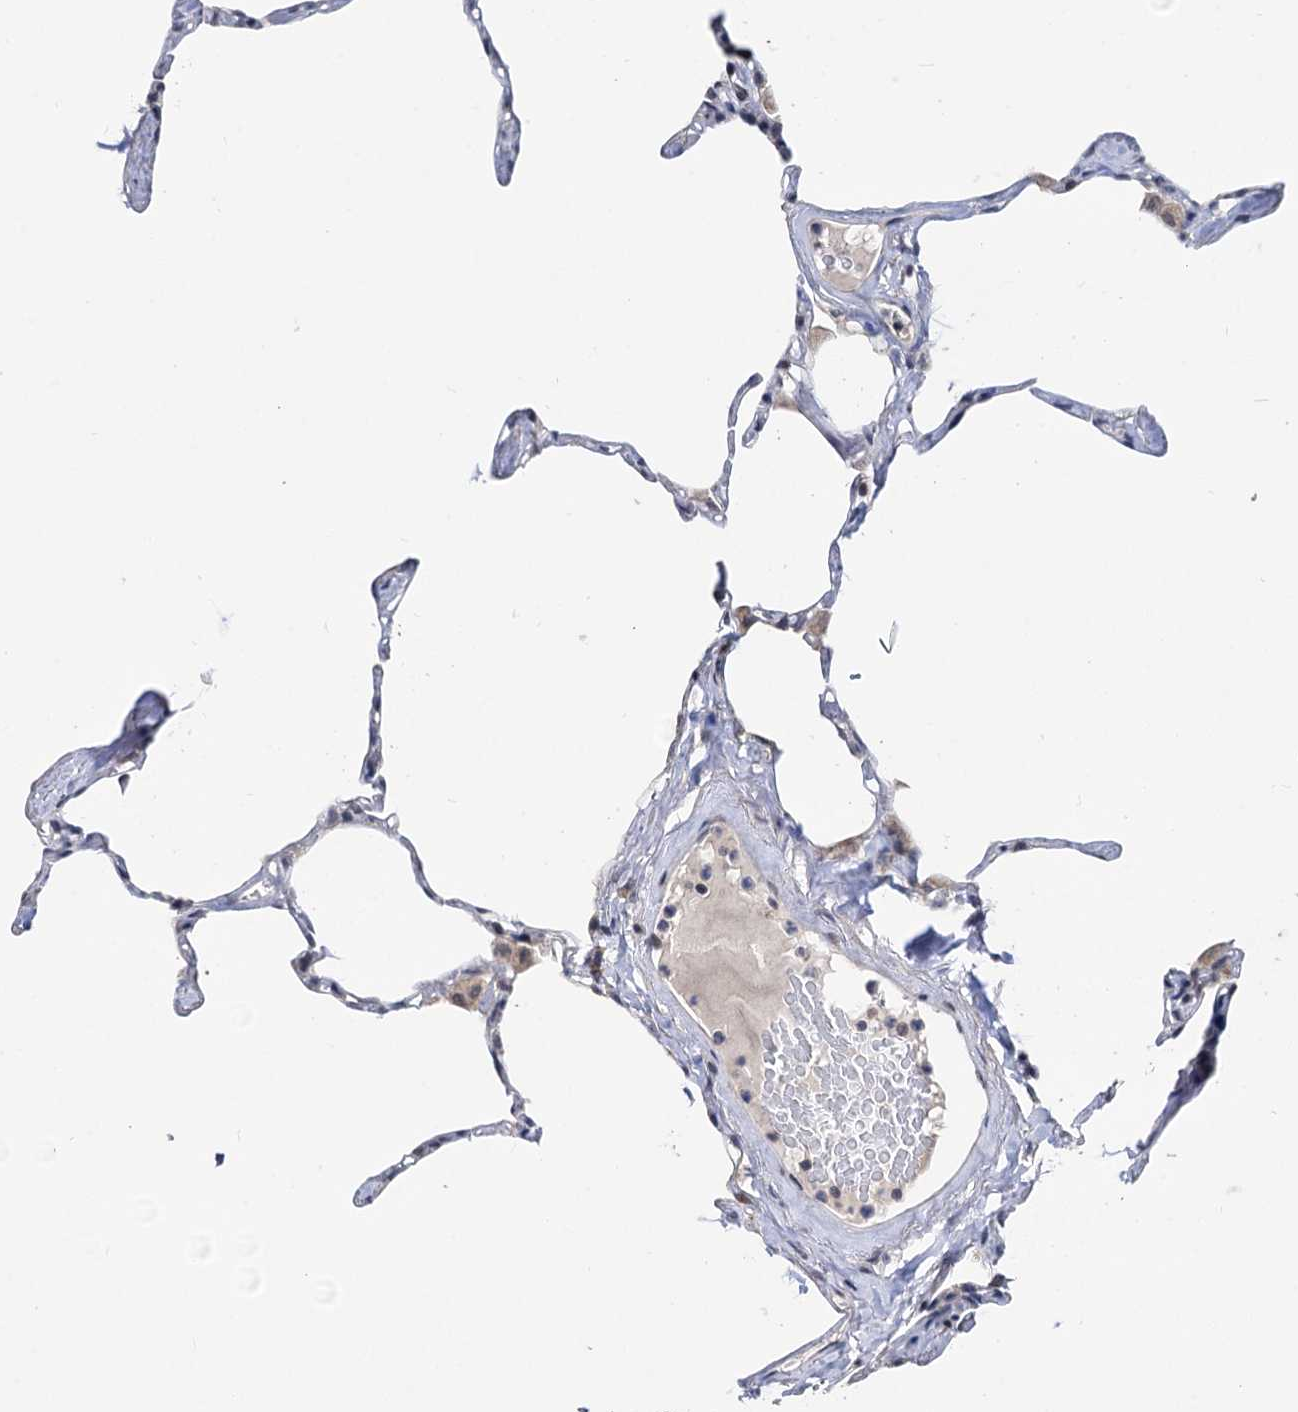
{"staining": {"intensity": "negative", "quantity": "none", "location": "none"}, "tissue": "lung", "cell_type": "Alveolar cells", "image_type": "normal", "snomed": [{"axis": "morphology", "description": "Normal tissue, NOS"}, {"axis": "topography", "description": "Lung"}], "caption": "Immunohistochemical staining of normal lung reveals no significant expression in alveolar cells. (Brightfield microscopy of DAB (3,3'-diaminobenzidine) immunohistochemistry at high magnification).", "gene": "CAPRIN2", "patient": {"sex": "male", "age": 65}}